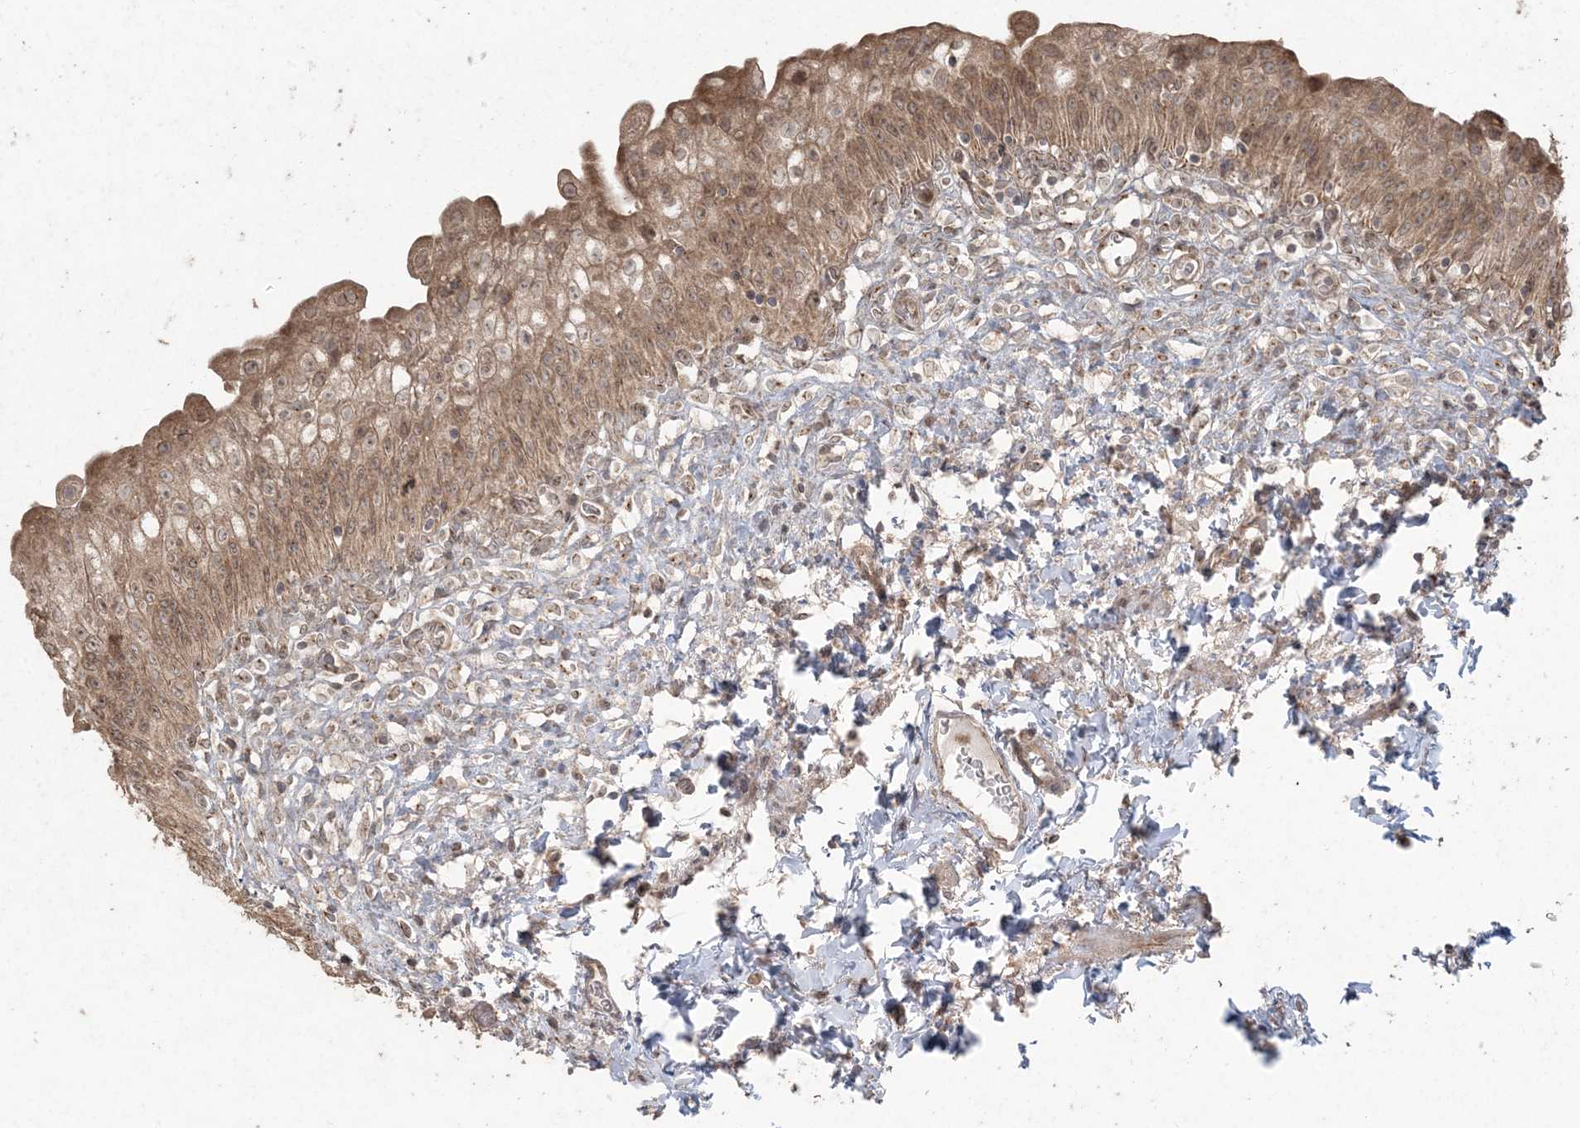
{"staining": {"intensity": "moderate", "quantity": ">75%", "location": "cytoplasmic/membranous,nuclear"}, "tissue": "urinary bladder", "cell_type": "Urothelial cells", "image_type": "normal", "snomed": [{"axis": "morphology", "description": "Normal tissue, NOS"}, {"axis": "topography", "description": "Urinary bladder"}], "caption": "About >75% of urothelial cells in benign urinary bladder display moderate cytoplasmic/membranous,nuclear protein expression as visualized by brown immunohistochemical staining.", "gene": "DDX19B", "patient": {"sex": "male", "age": 55}}